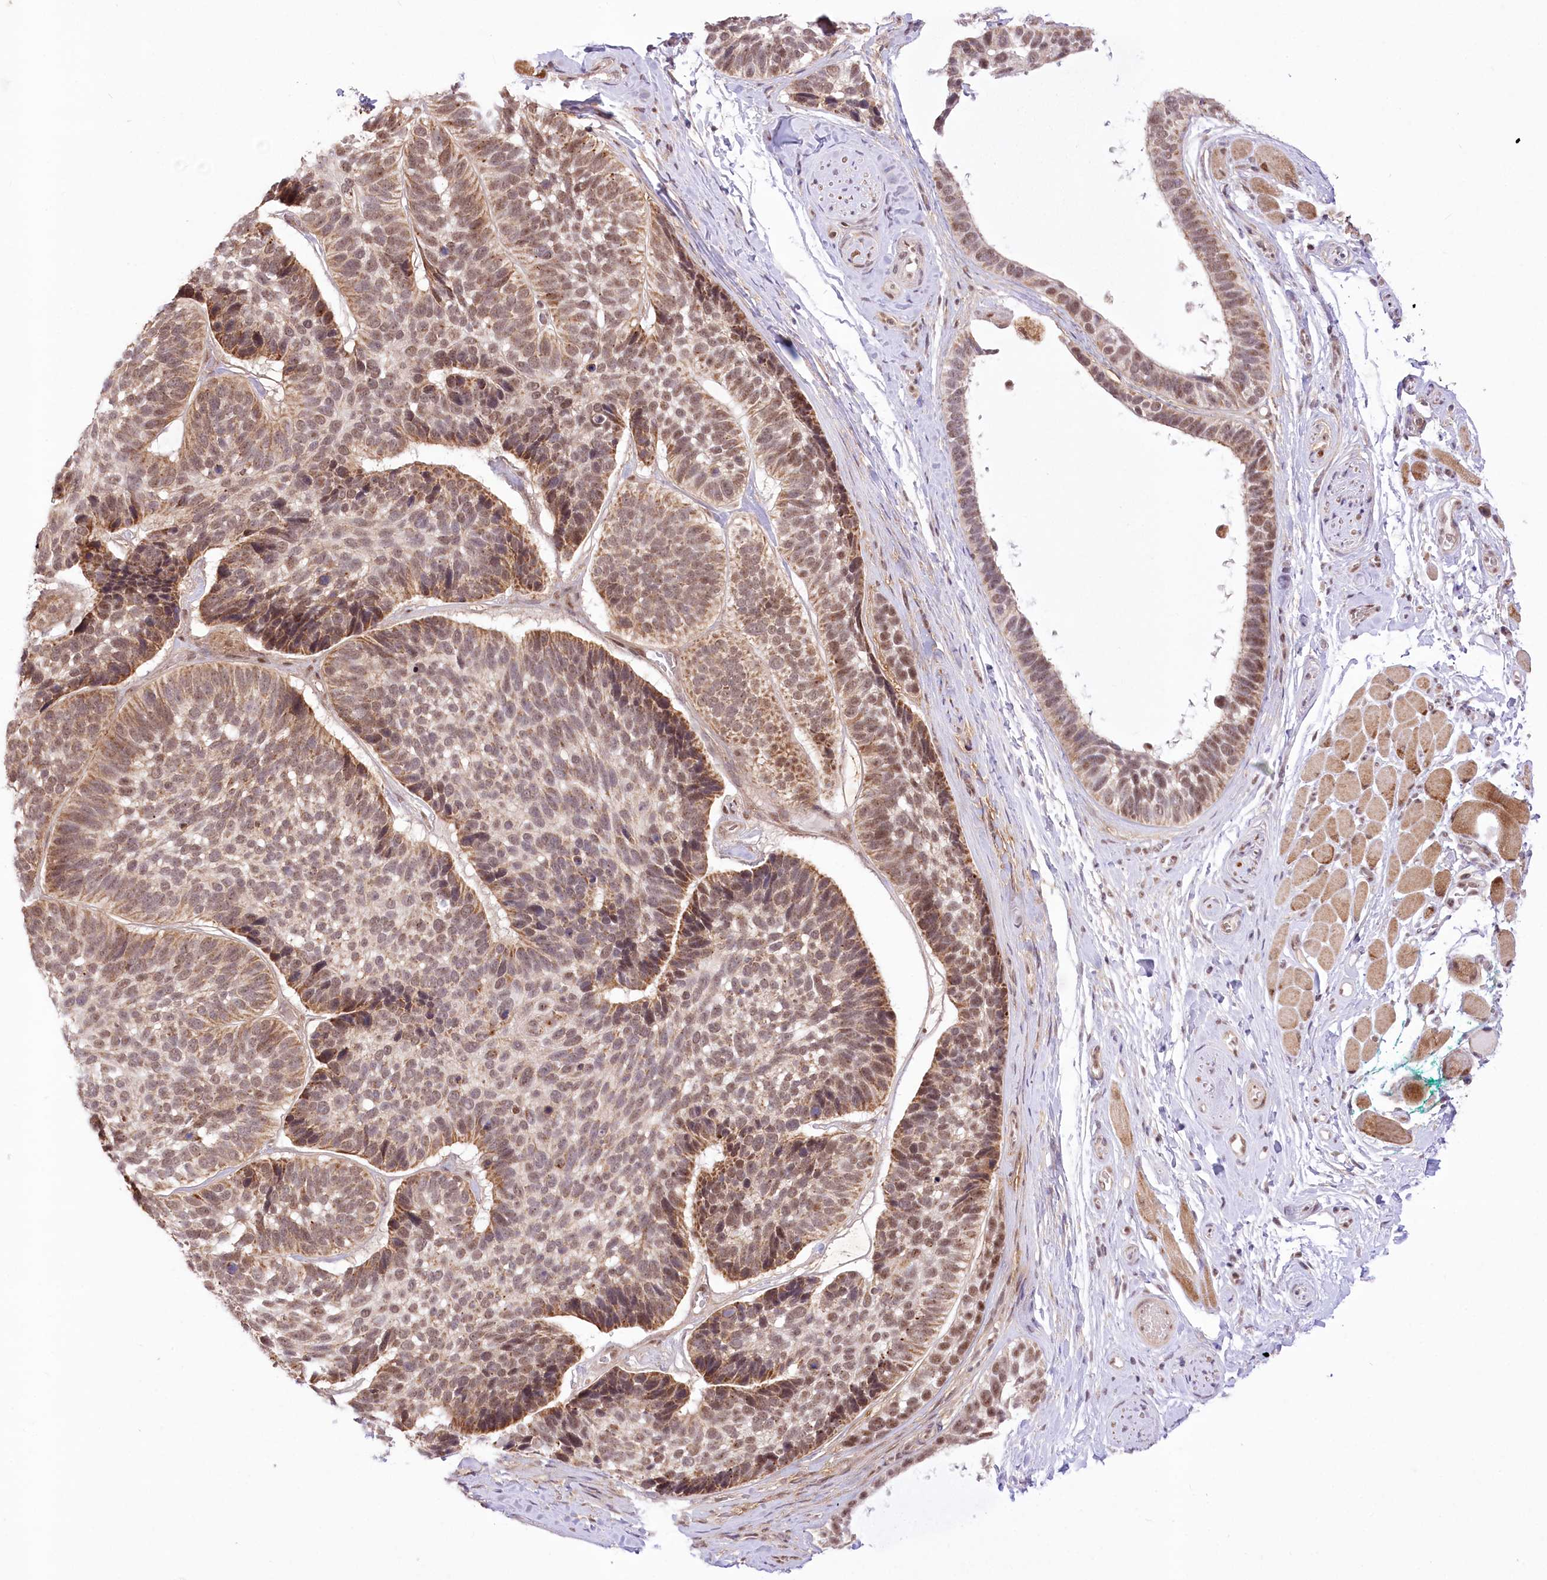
{"staining": {"intensity": "moderate", "quantity": "25%-75%", "location": "cytoplasmic/membranous,nuclear"}, "tissue": "skin cancer", "cell_type": "Tumor cells", "image_type": "cancer", "snomed": [{"axis": "morphology", "description": "Basal cell carcinoma"}, {"axis": "topography", "description": "Skin"}], "caption": "Protein staining of basal cell carcinoma (skin) tissue exhibits moderate cytoplasmic/membranous and nuclear positivity in about 25%-75% of tumor cells. The staining was performed using DAB, with brown indicating positive protein expression. Nuclei are stained blue with hematoxylin.", "gene": "ZMAT2", "patient": {"sex": "male", "age": 62}}